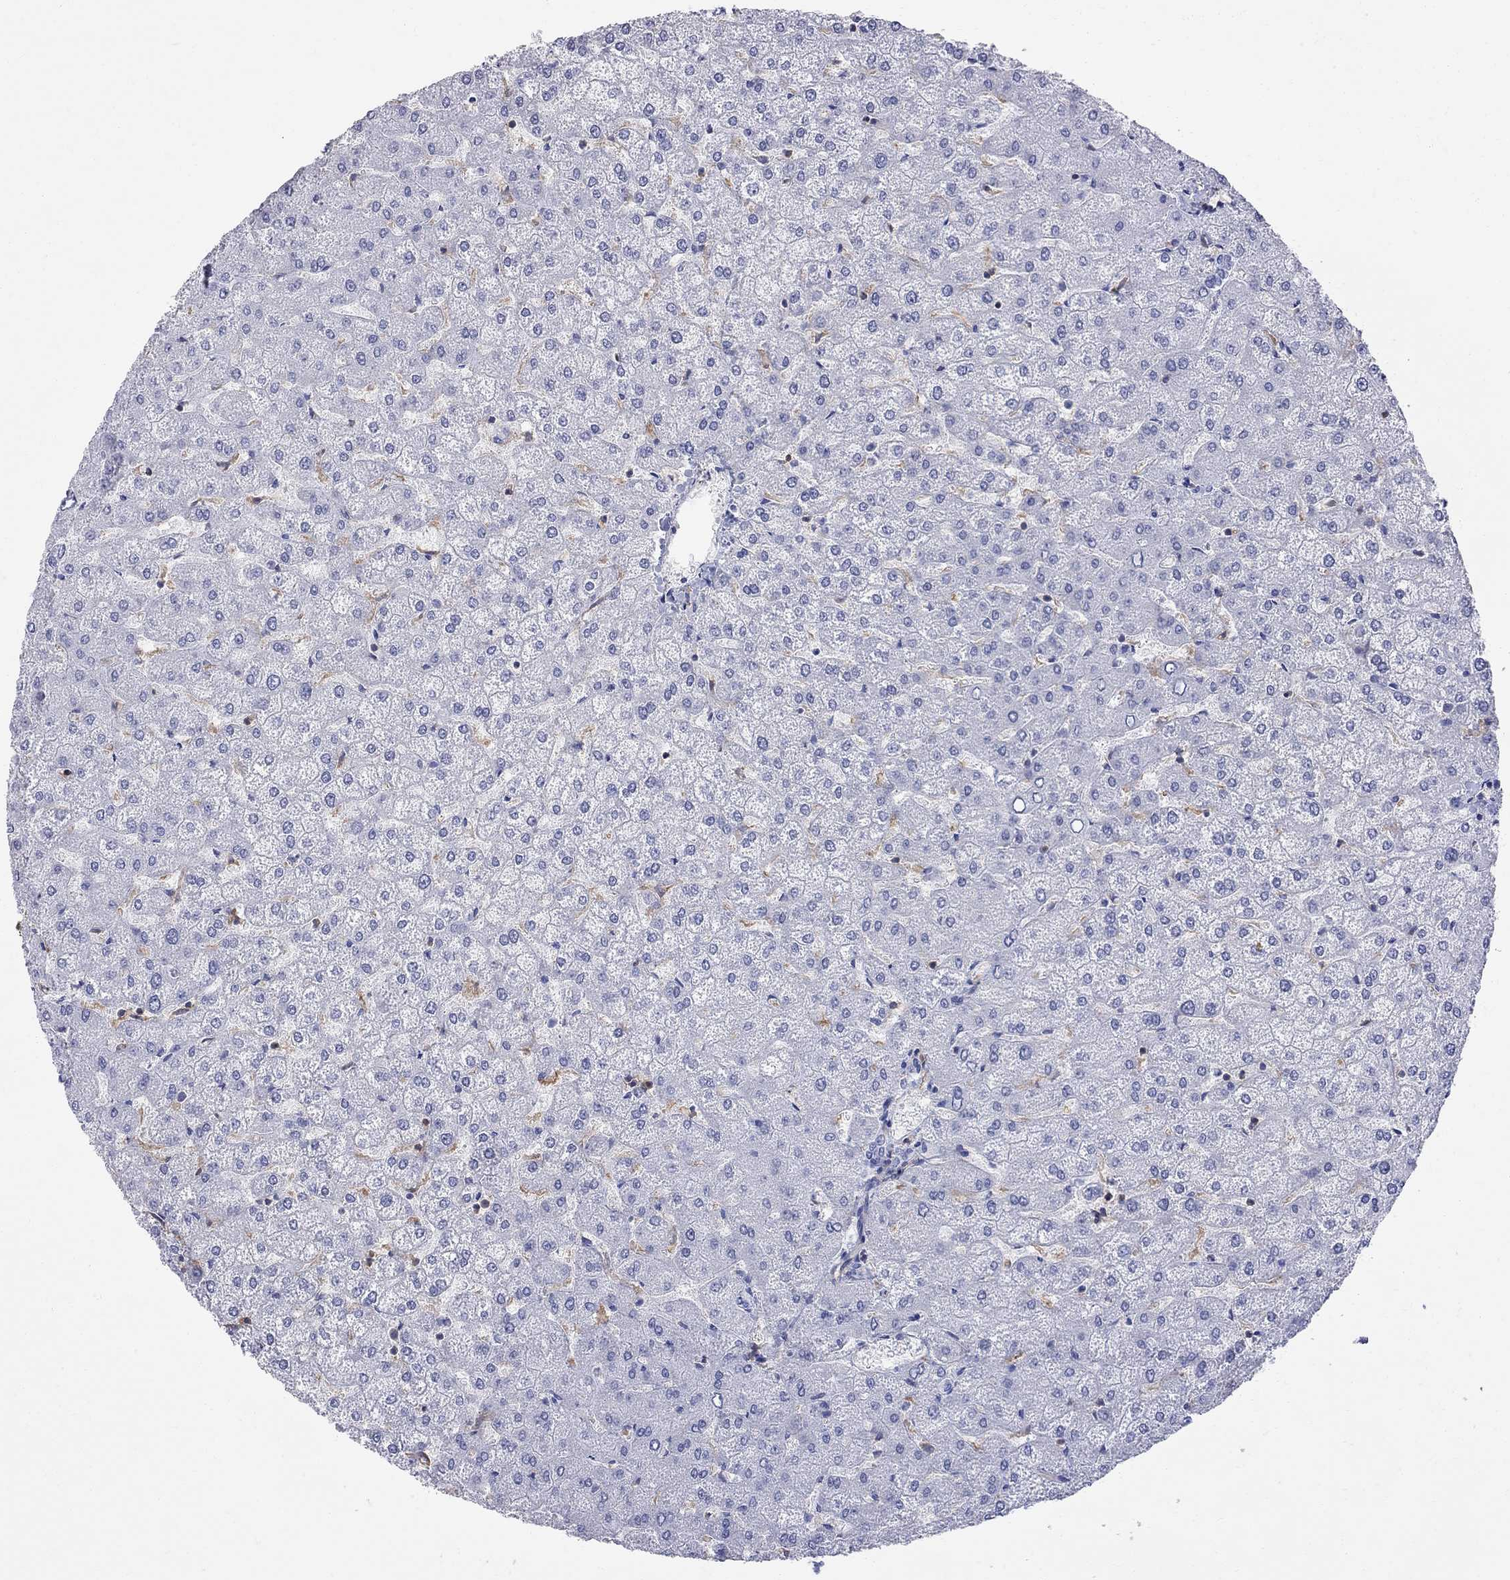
{"staining": {"intensity": "negative", "quantity": "none", "location": "none"}, "tissue": "liver", "cell_type": "Cholangiocytes", "image_type": "normal", "snomed": [{"axis": "morphology", "description": "Normal tissue, NOS"}, {"axis": "topography", "description": "Liver"}], "caption": "IHC of unremarkable human liver shows no expression in cholangiocytes.", "gene": "ABI3", "patient": {"sex": "female", "age": 32}}